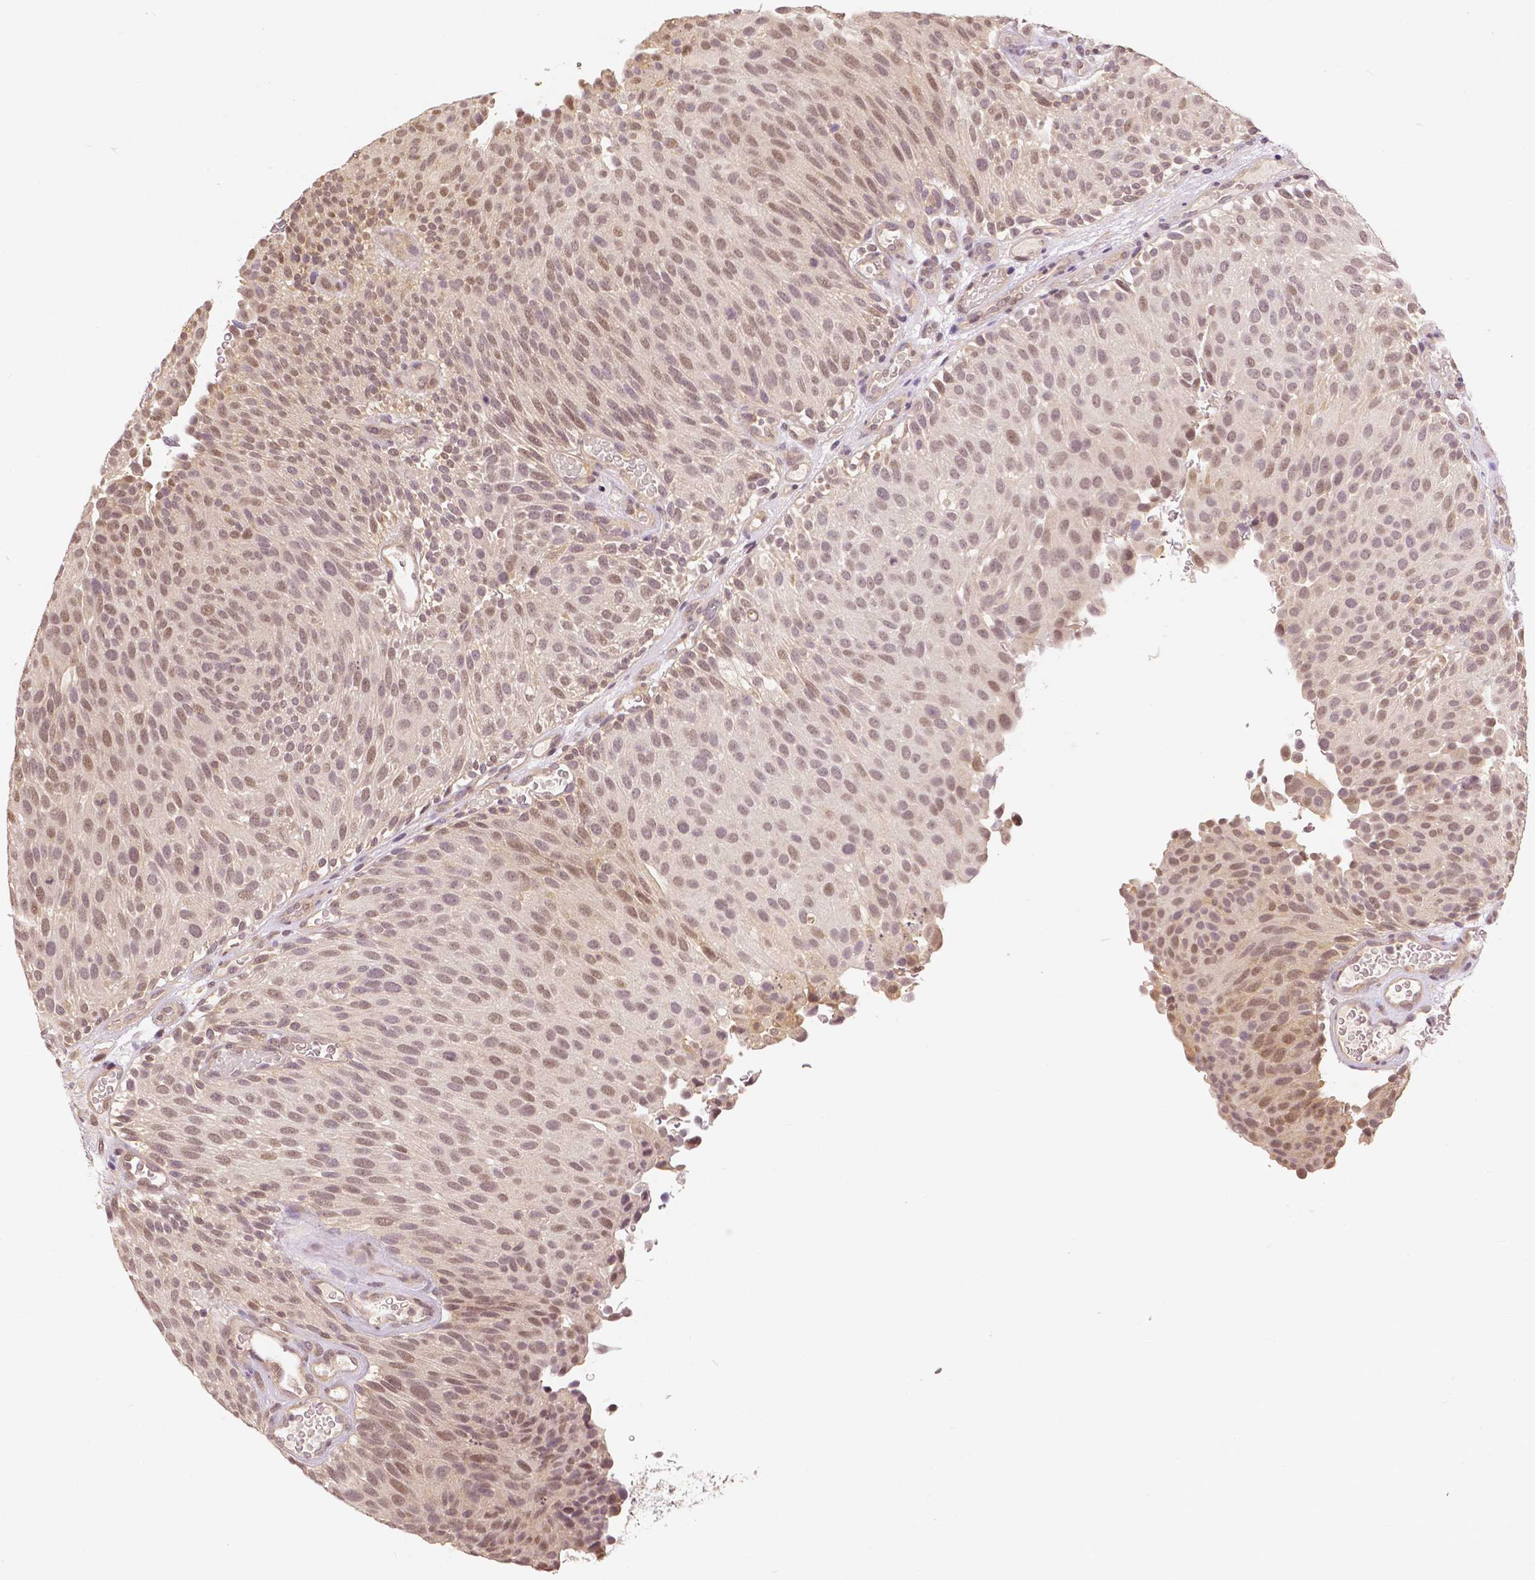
{"staining": {"intensity": "moderate", "quantity": ">75%", "location": "nuclear"}, "tissue": "urothelial cancer", "cell_type": "Tumor cells", "image_type": "cancer", "snomed": [{"axis": "morphology", "description": "Urothelial carcinoma, Low grade"}, {"axis": "topography", "description": "Urinary bladder"}], "caption": "Immunohistochemical staining of human urothelial cancer displays medium levels of moderate nuclear positivity in approximately >75% of tumor cells.", "gene": "MAP1LC3B", "patient": {"sex": "male", "age": 78}}